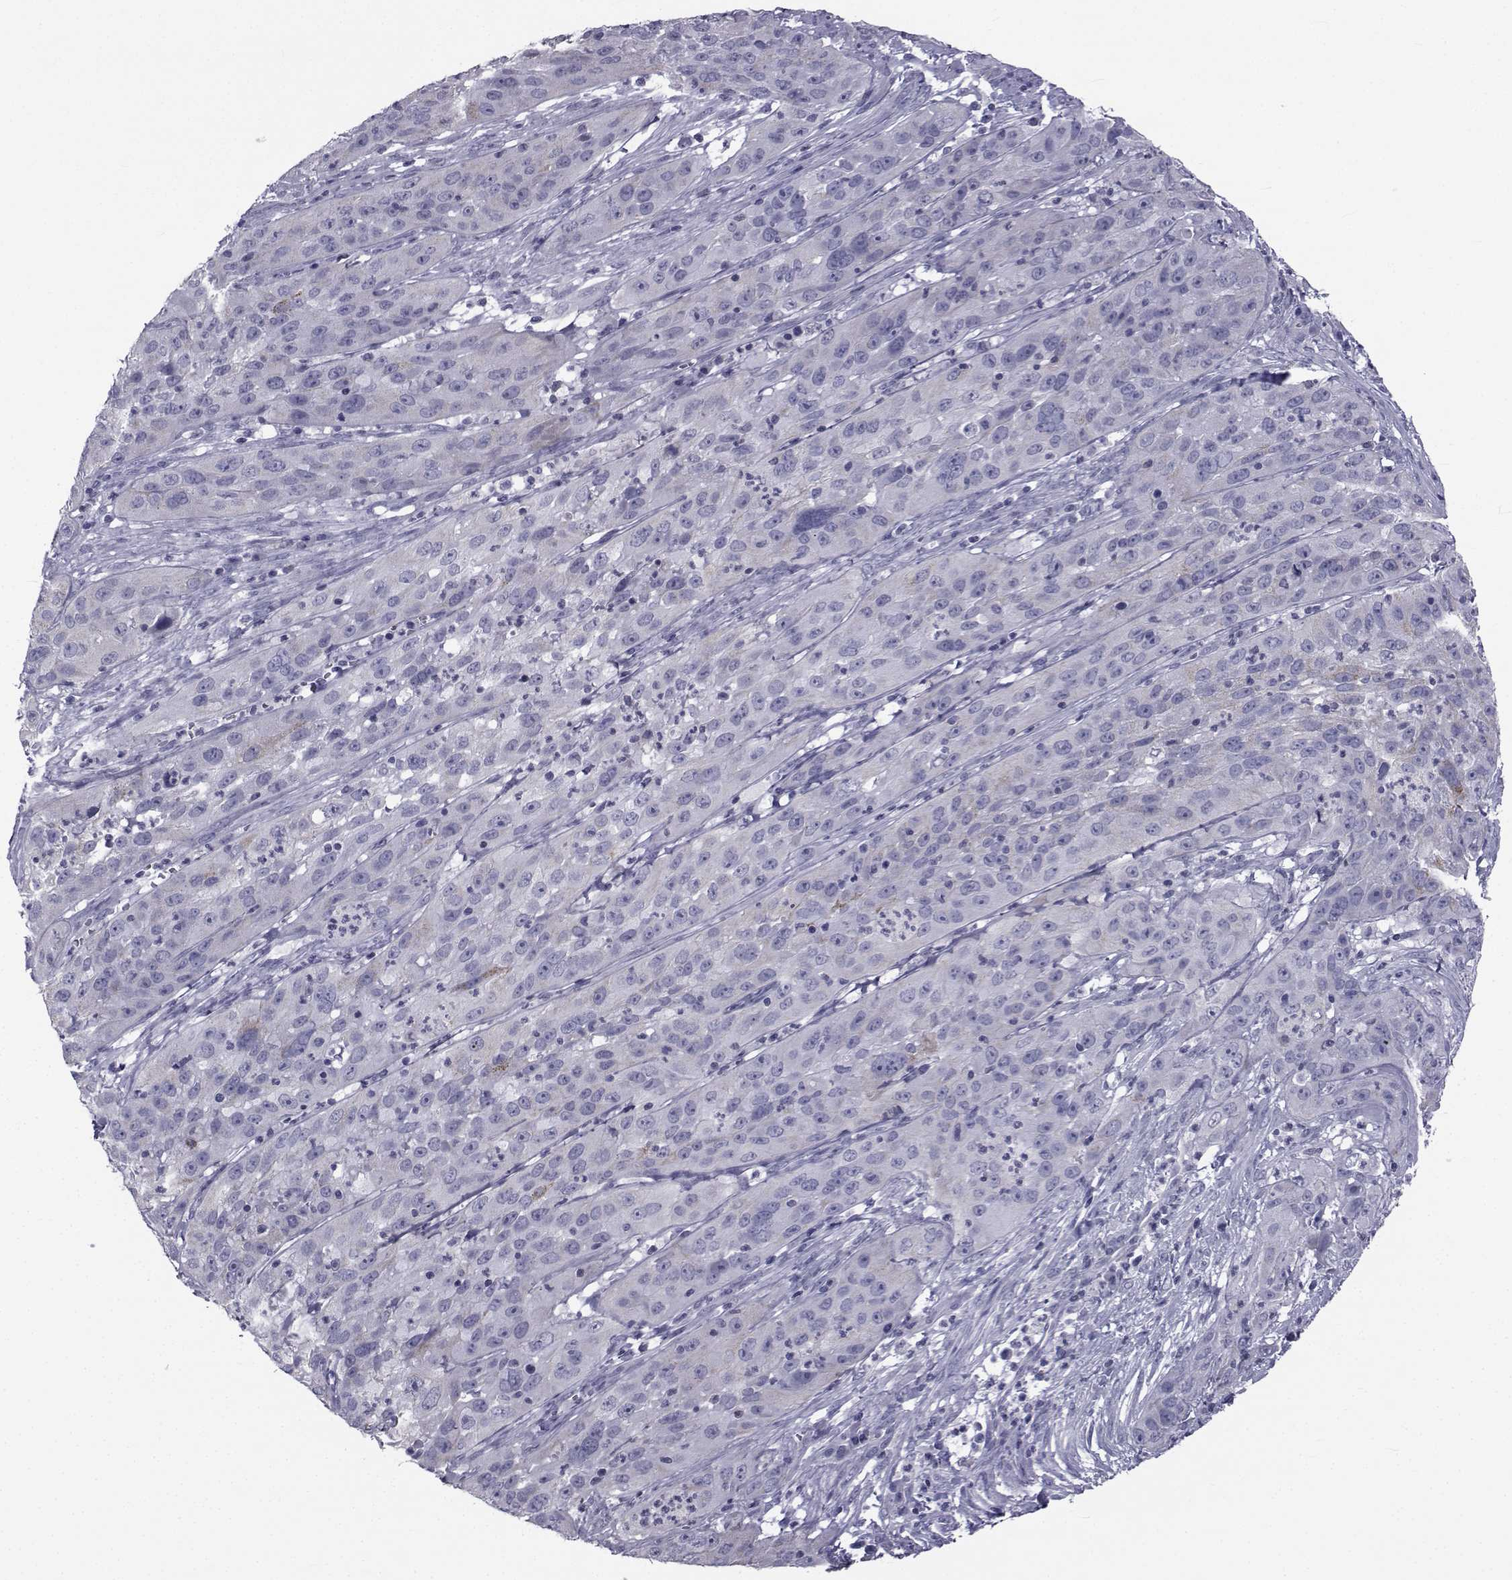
{"staining": {"intensity": "weak", "quantity": "<25%", "location": "cytoplasmic/membranous"}, "tissue": "cervical cancer", "cell_type": "Tumor cells", "image_type": "cancer", "snomed": [{"axis": "morphology", "description": "Squamous cell carcinoma, NOS"}, {"axis": "topography", "description": "Cervix"}], "caption": "Squamous cell carcinoma (cervical) was stained to show a protein in brown. There is no significant positivity in tumor cells.", "gene": "FDXR", "patient": {"sex": "female", "age": 32}}